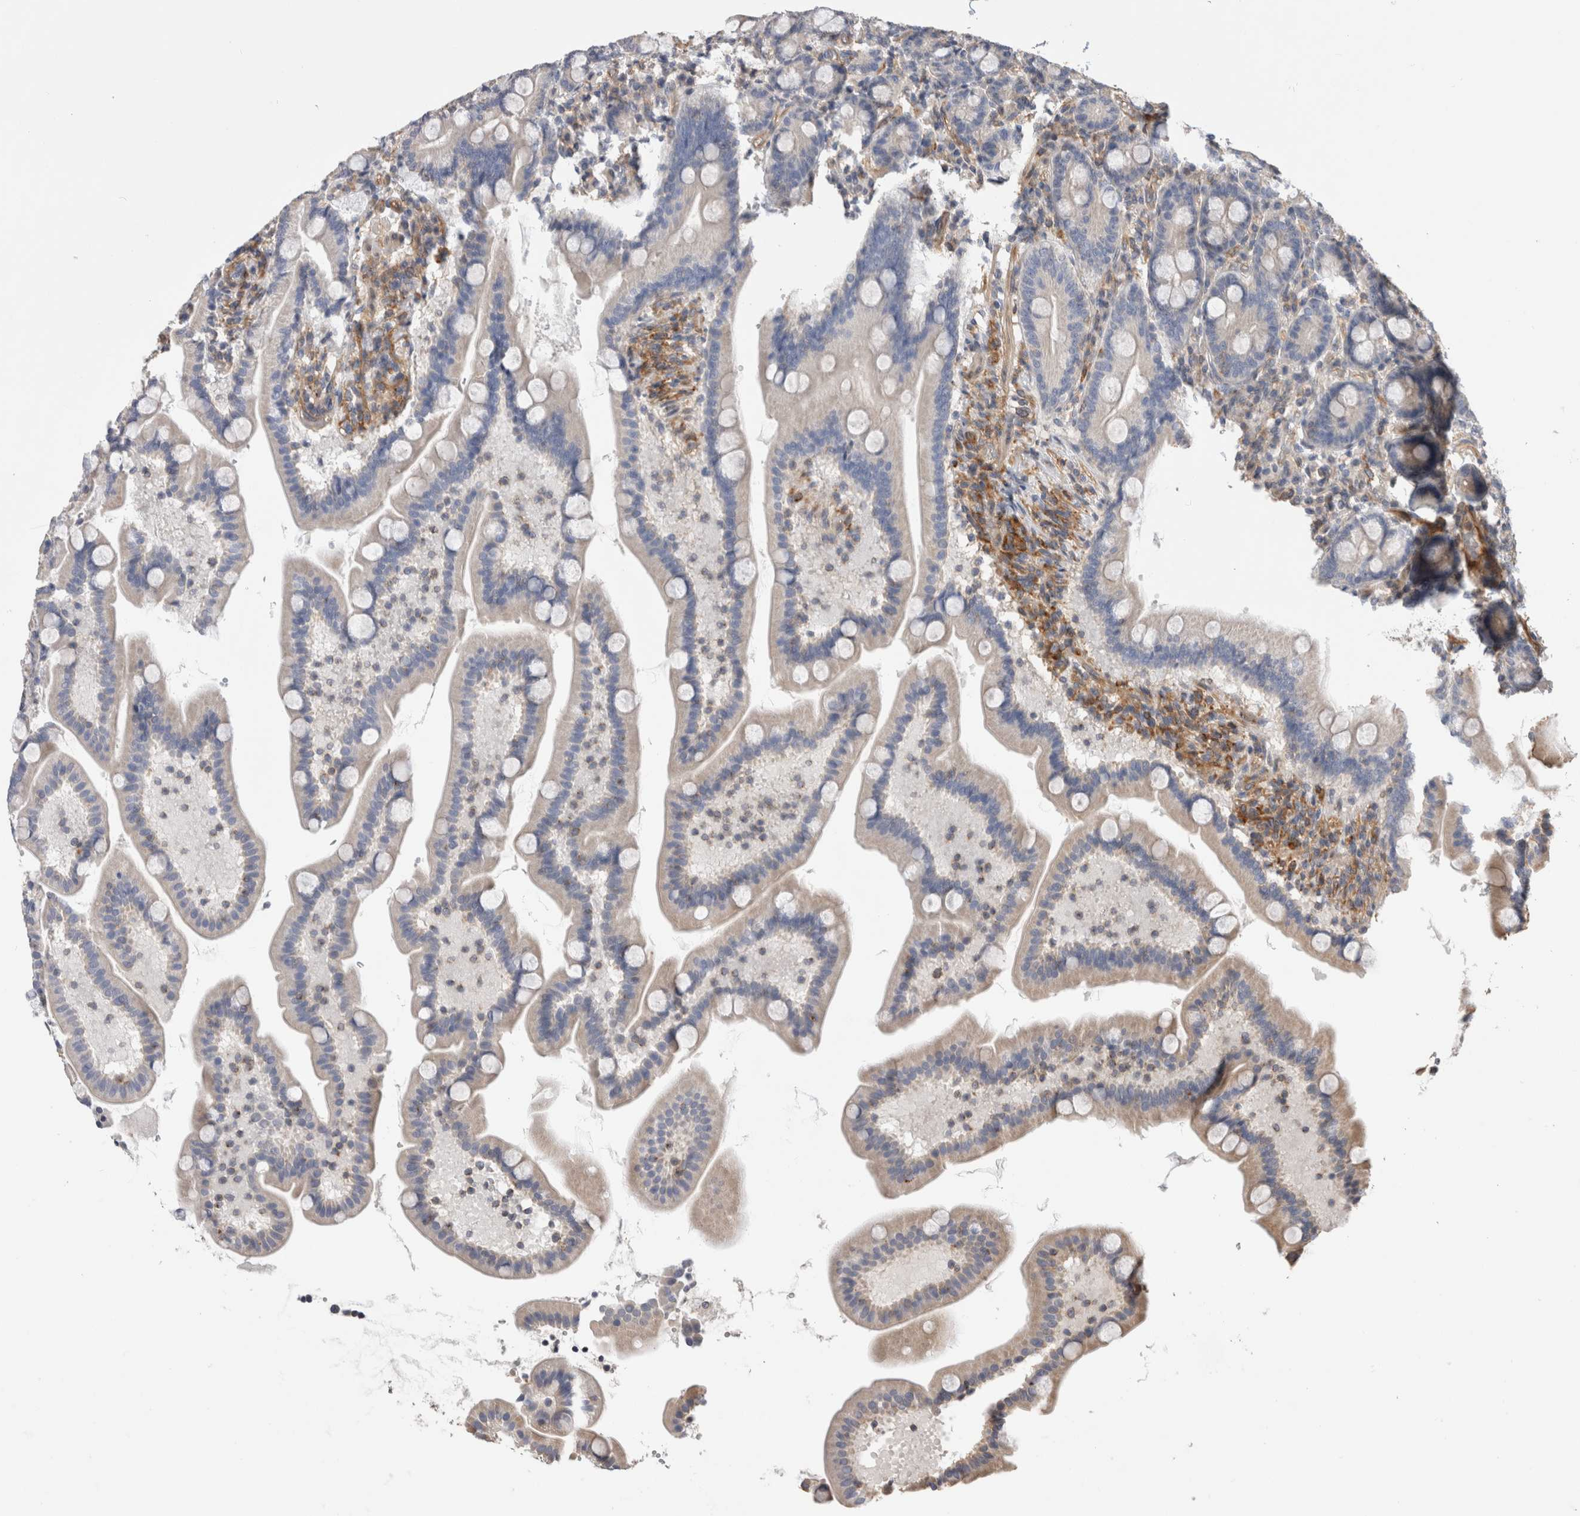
{"staining": {"intensity": "negative", "quantity": "none", "location": "none"}, "tissue": "duodenum", "cell_type": "Glandular cells", "image_type": "normal", "snomed": [{"axis": "morphology", "description": "Normal tissue, NOS"}, {"axis": "topography", "description": "Duodenum"}], "caption": "A high-resolution histopathology image shows immunohistochemistry staining of unremarkable duodenum, which displays no significant positivity in glandular cells.", "gene": "BNIP2", "patient": {"sex": "male", "age": 54}}